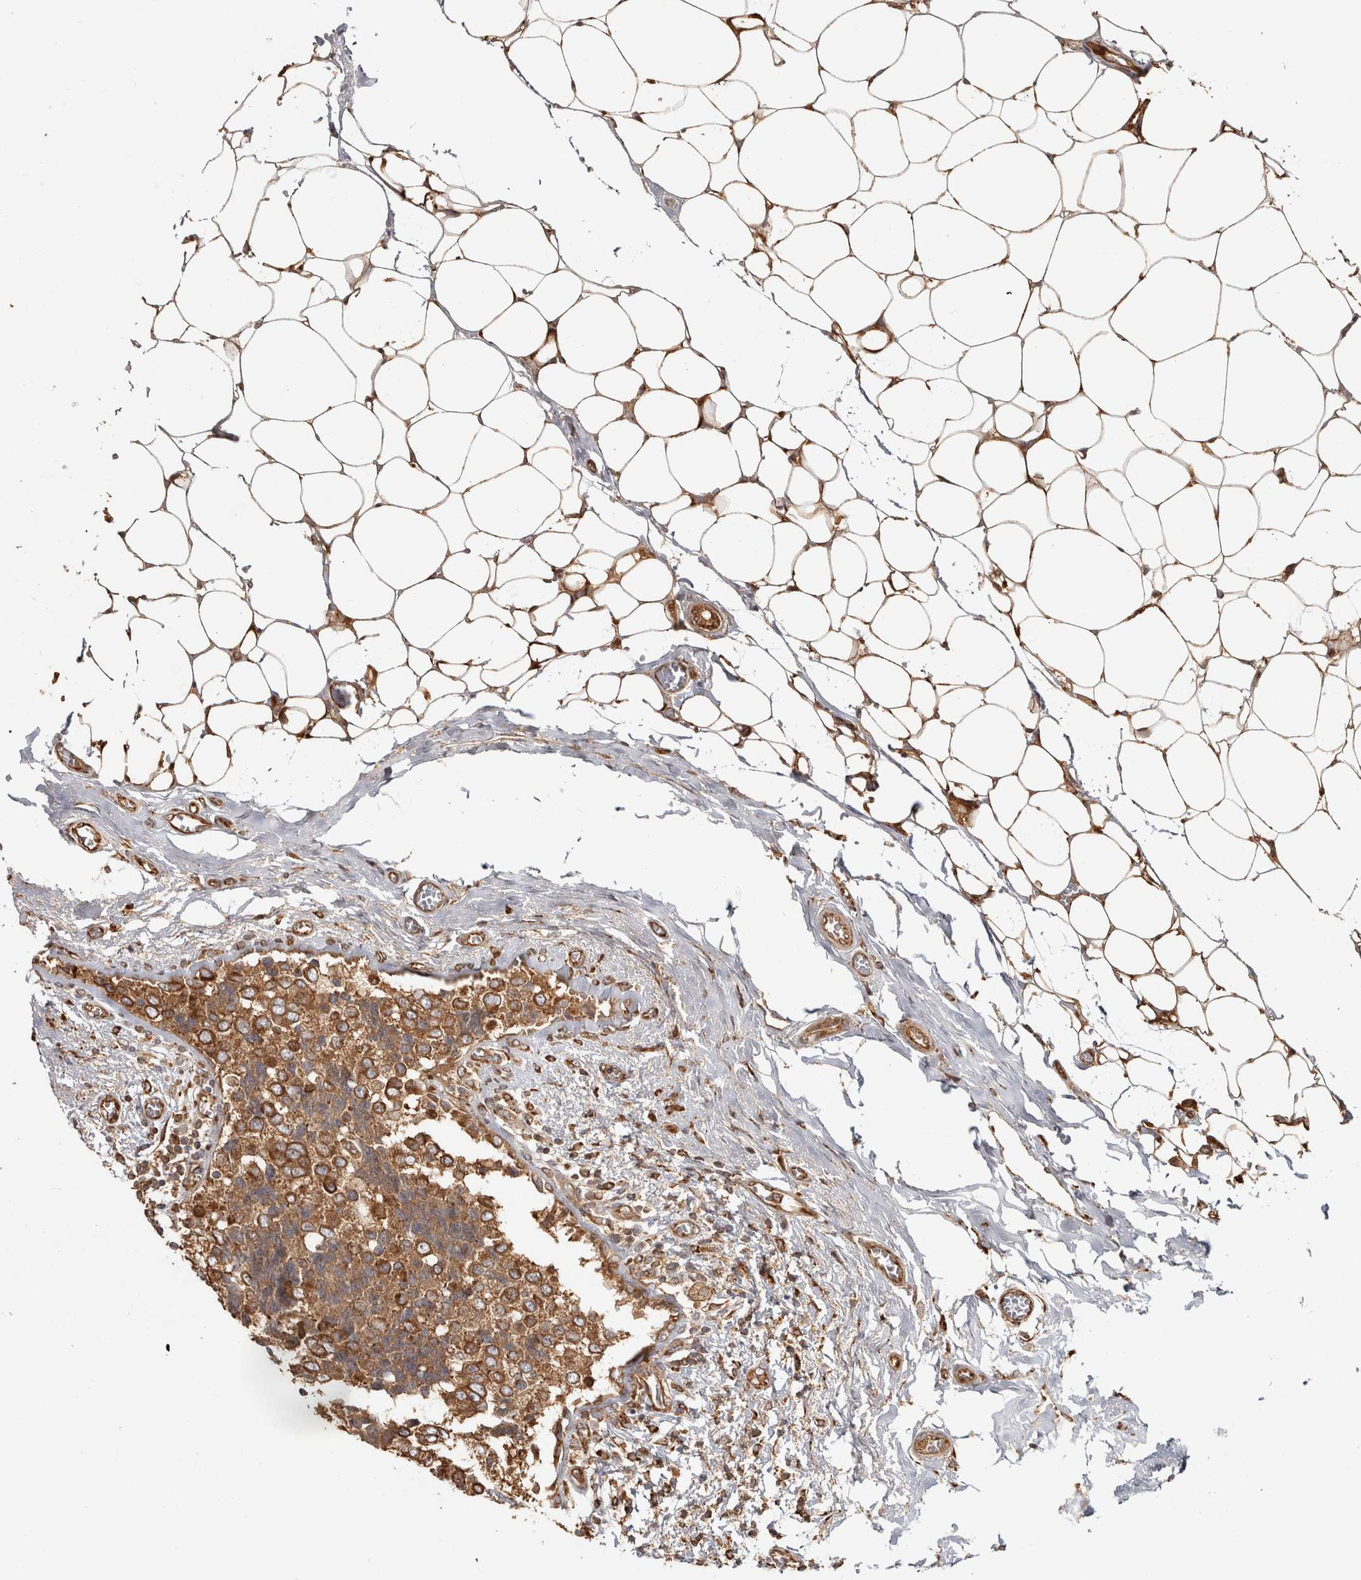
{"staining": {"intensity": "strong", "quantity": ">75%", "location": "cytoplasmic/membranous"}, "tissue": "breast cancer", "cell_type": "Tumor cells", "image_type": "cancer", "snomed": [{"axis": "morphology", "description": "Normal tissue, NOS"}, {"axis": "morphology", "description": "Duct carcinoma"}, {"axis": "topography", "description": "Breast"}], "caption": "Protein staining exhibits strong cytoplasmic/membranous positivity in approximately >75% of tumor cells in breast cancer.", "gene": "CAMSAP2", "patient": {"sex": "female", "age": 43}}